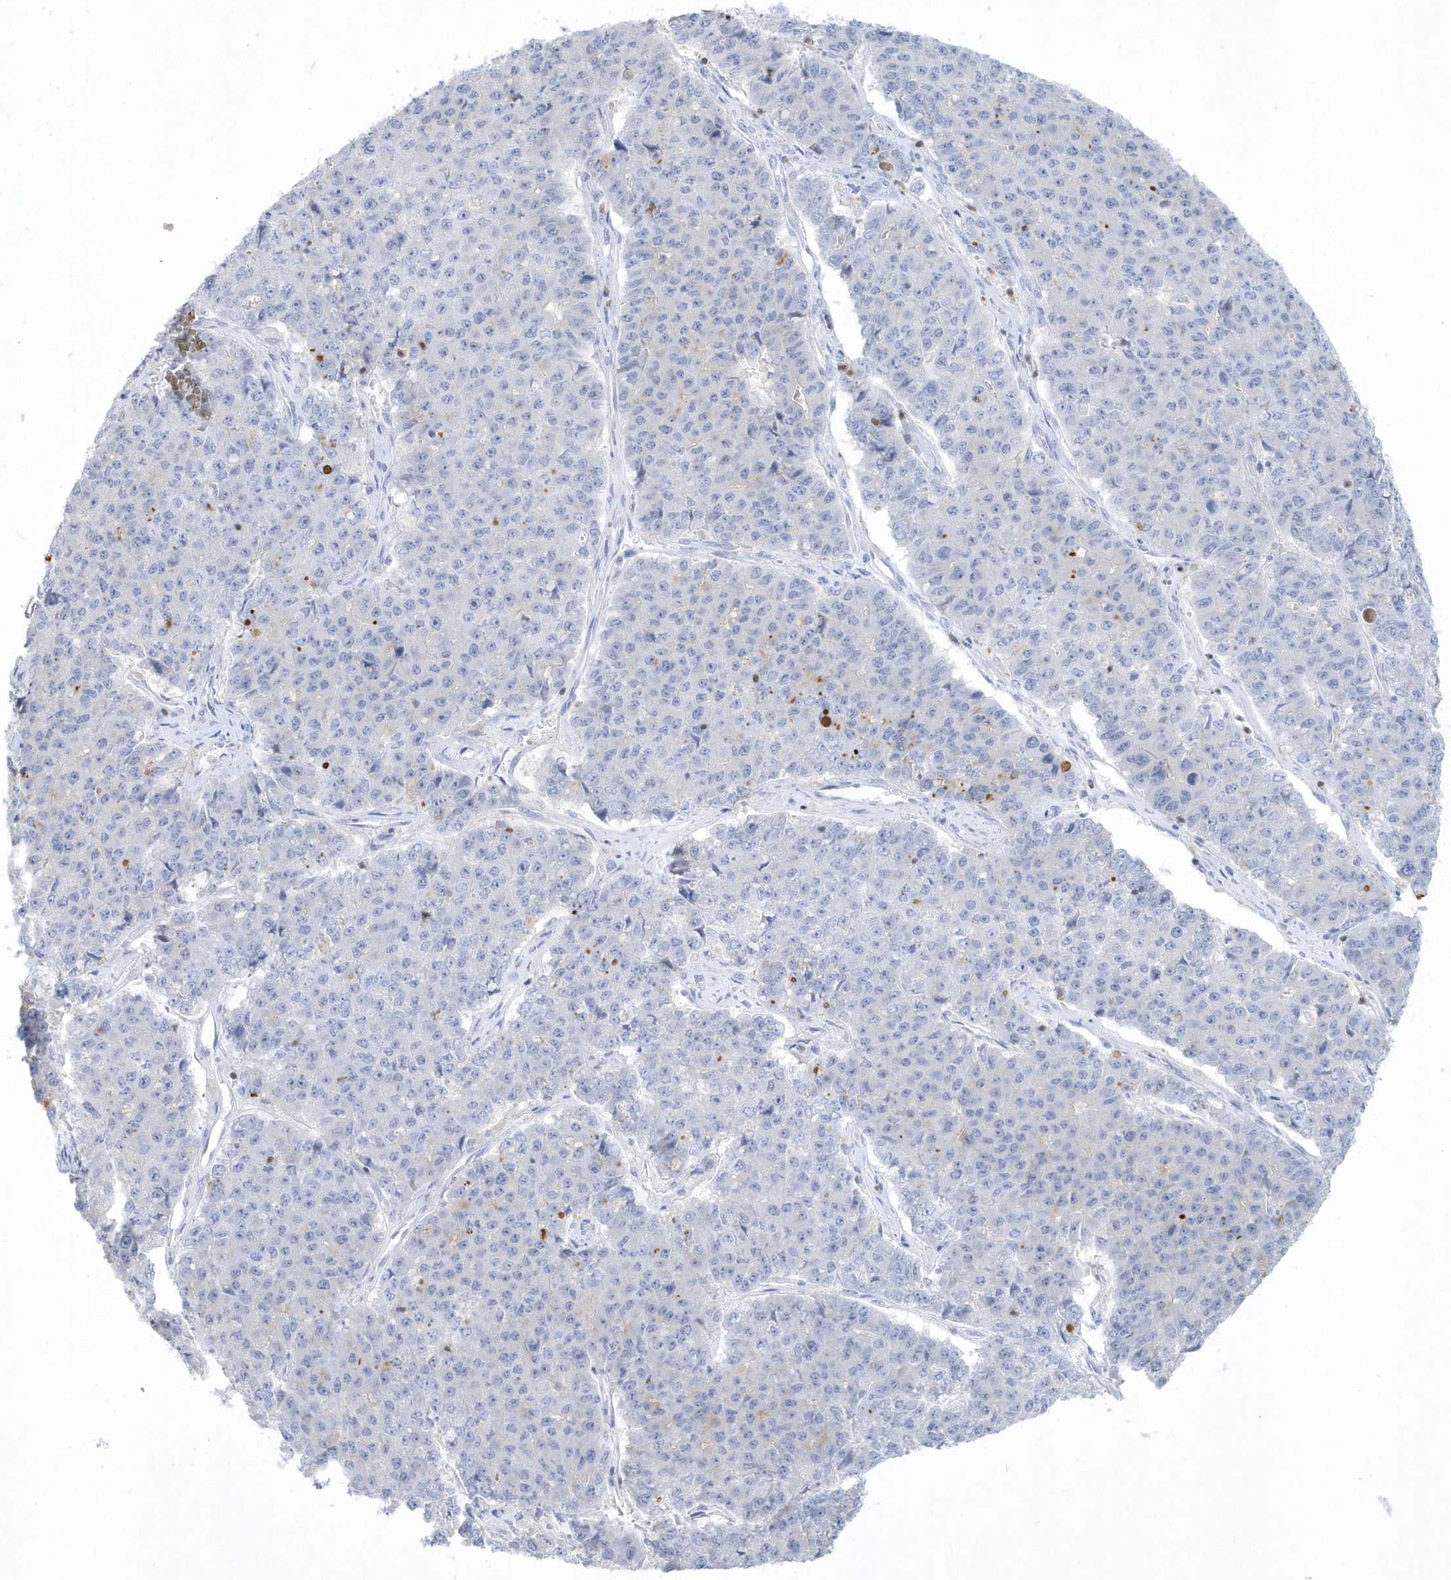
{"staining": {"intensity": "negative", "quantity": "none", "location": "none"}, "tissue": "pancreatic cancer", "cell_type": "Tumor cells", "image_type": "cancer", "snomed": [{"axis": "morphology", "description": "Adenocarcinoma, NOS"}, {"axis": "topography", "description": "Pancreas"}], "caption": "Immunohistochemical staining of human pancreatic adenocarcinoma displays no significant expression in tumor cells.", "gene": "PSD4", "patient": {"sex": "male", "age": 50}}